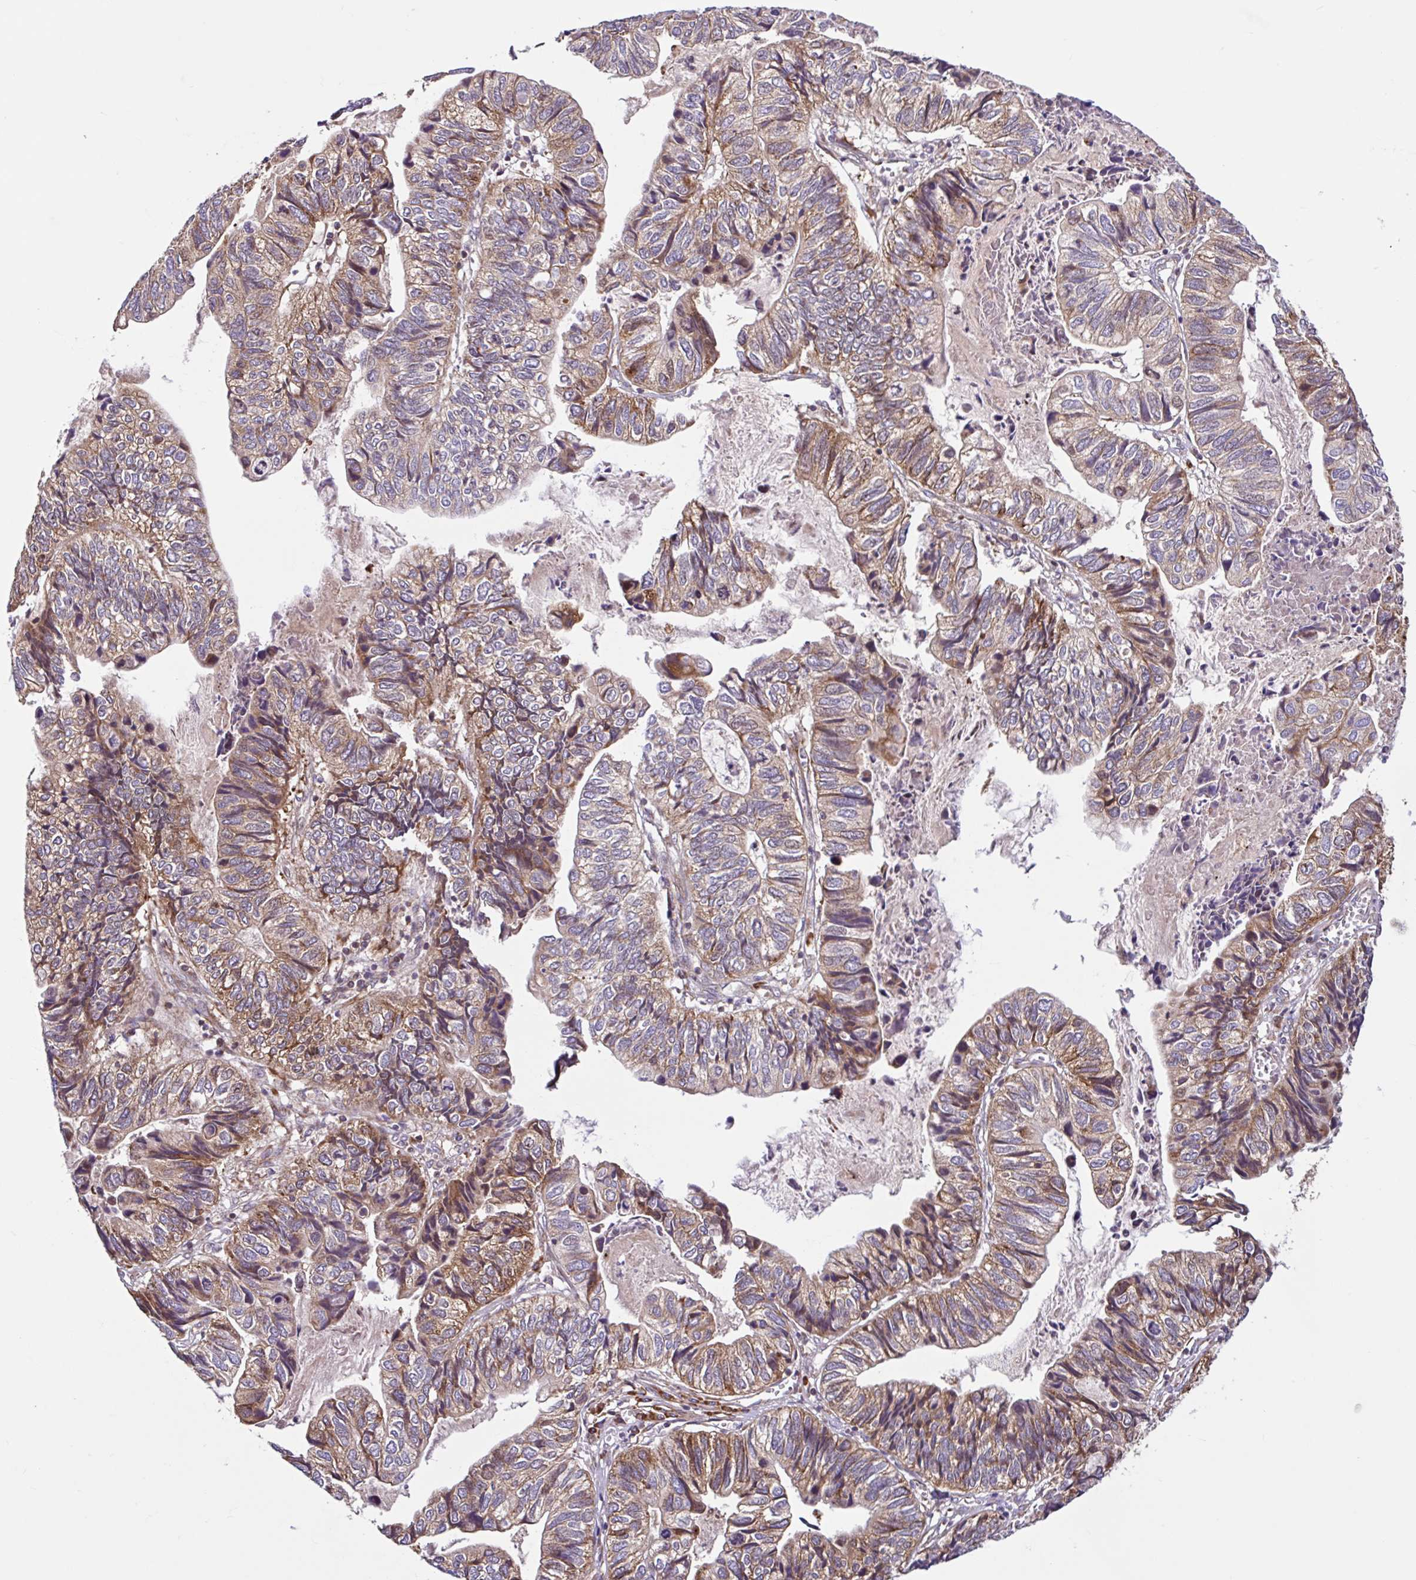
{"staining": {"intensity": "moderate", "quantity": "25%-75%", "location": "cytoplasmic/membranous"}, "tissue": "stomach cancer", "cell_type": "Tumor cells", "image_type": "cancer", "snomed": [{"axis": "morphology", "description": "Adenocarcinoma, NOS"}, {"axis": "topography", "description": "Stomach, upper"}], "caption": "Brown immunohistochemical staining in adenocarcinoma (stomach) shows moderate cytoplasmic/membranous staining in about 25%-75% of tumor cells. The protein of interest is shown in brown color, while the nuclei are stained blue.", "gene": "NTPCR", "patient": {"sex": "female", "age": 67}}